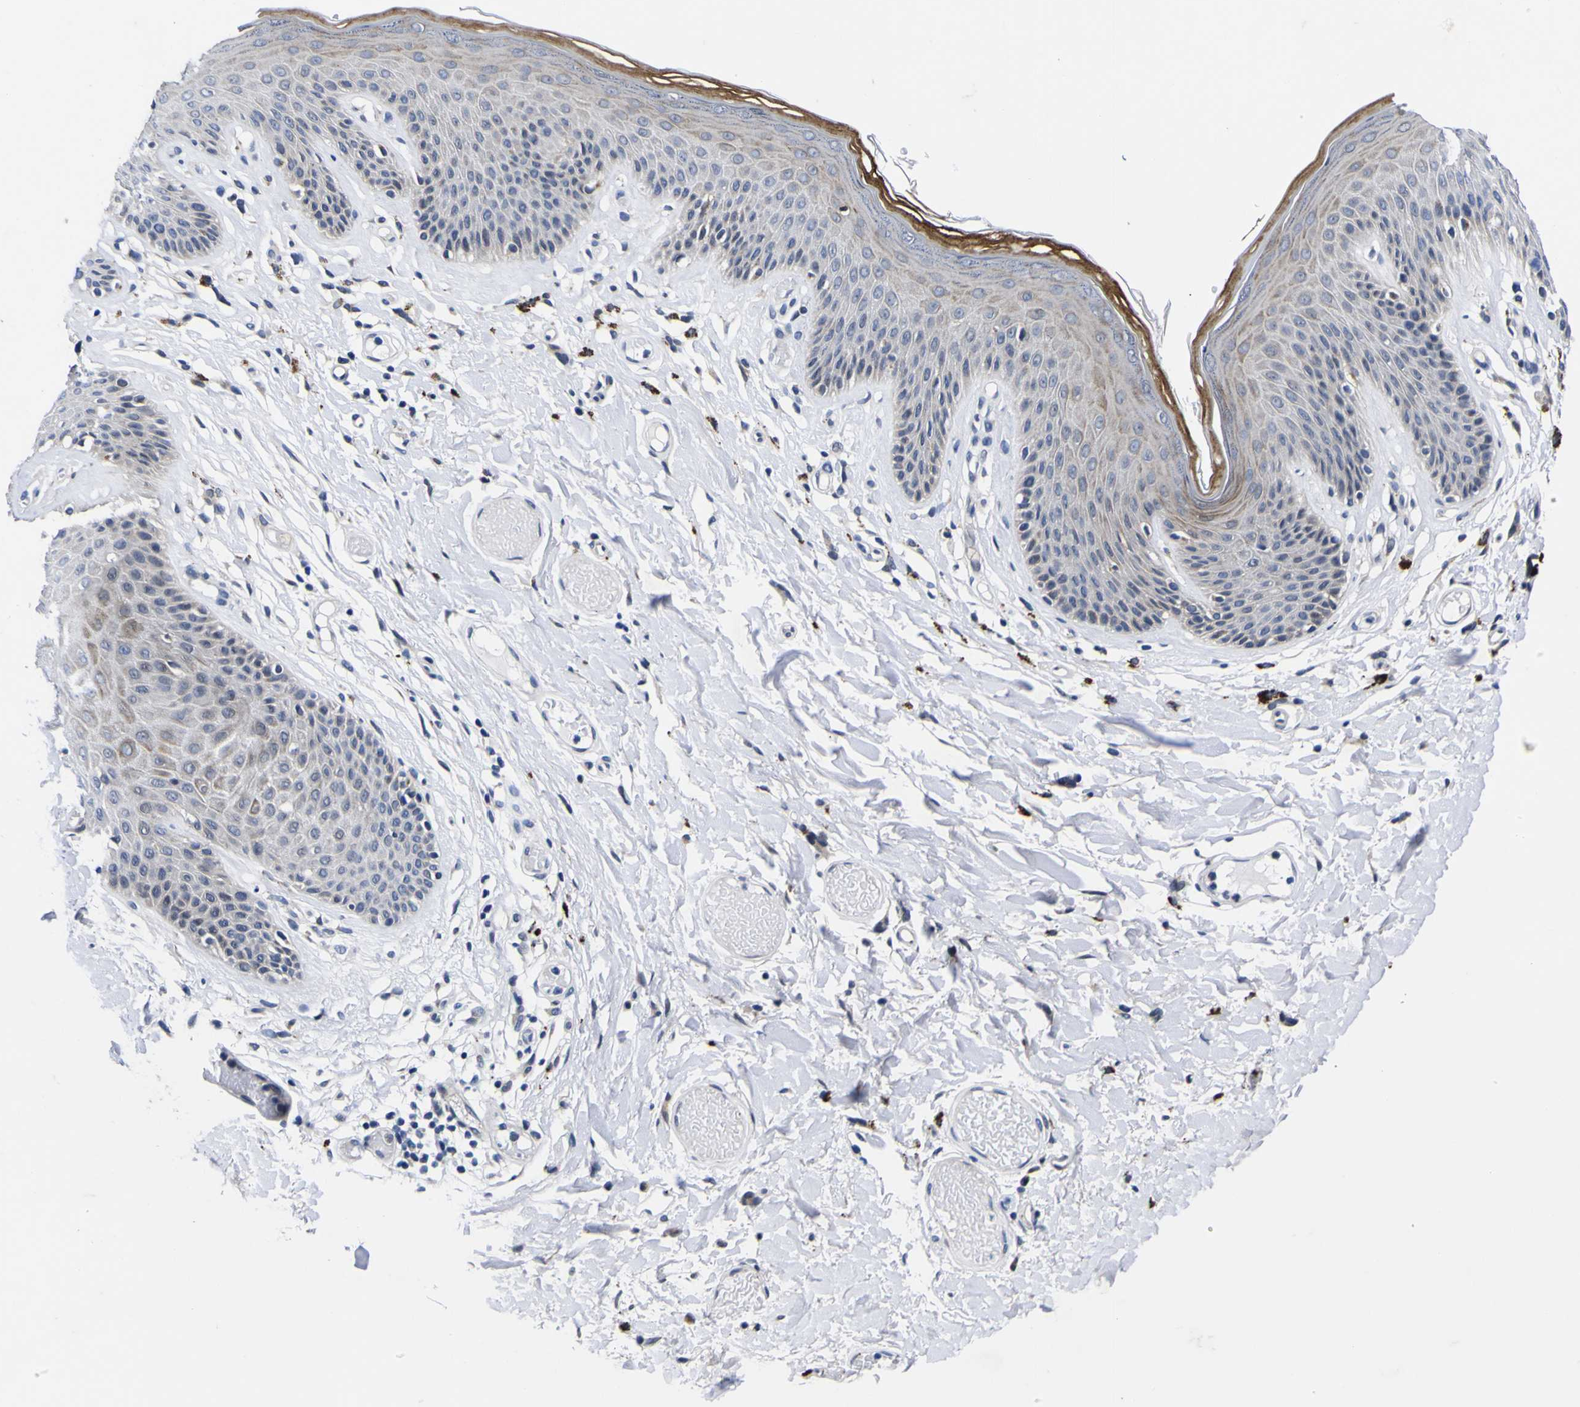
{"staining": {"intensity": "weak", "quantity": "<25%", "location": "cytoplasmic/membranous"}, "tissue": "skin", "cell_type": "Epidermal cells", "image_type": "normal", "snomed": [{"axis": "morphology", "description": "Normal tissue, NOS"}, {"axis": "topography", "description": "Vulva"}], "caption": "The histopathology image displays no significant staining in epidermal cells of skin. Nuclei are stained in blue.", "gene": "IGFLR1", "patient": {"sex": "female", "age": 73}}